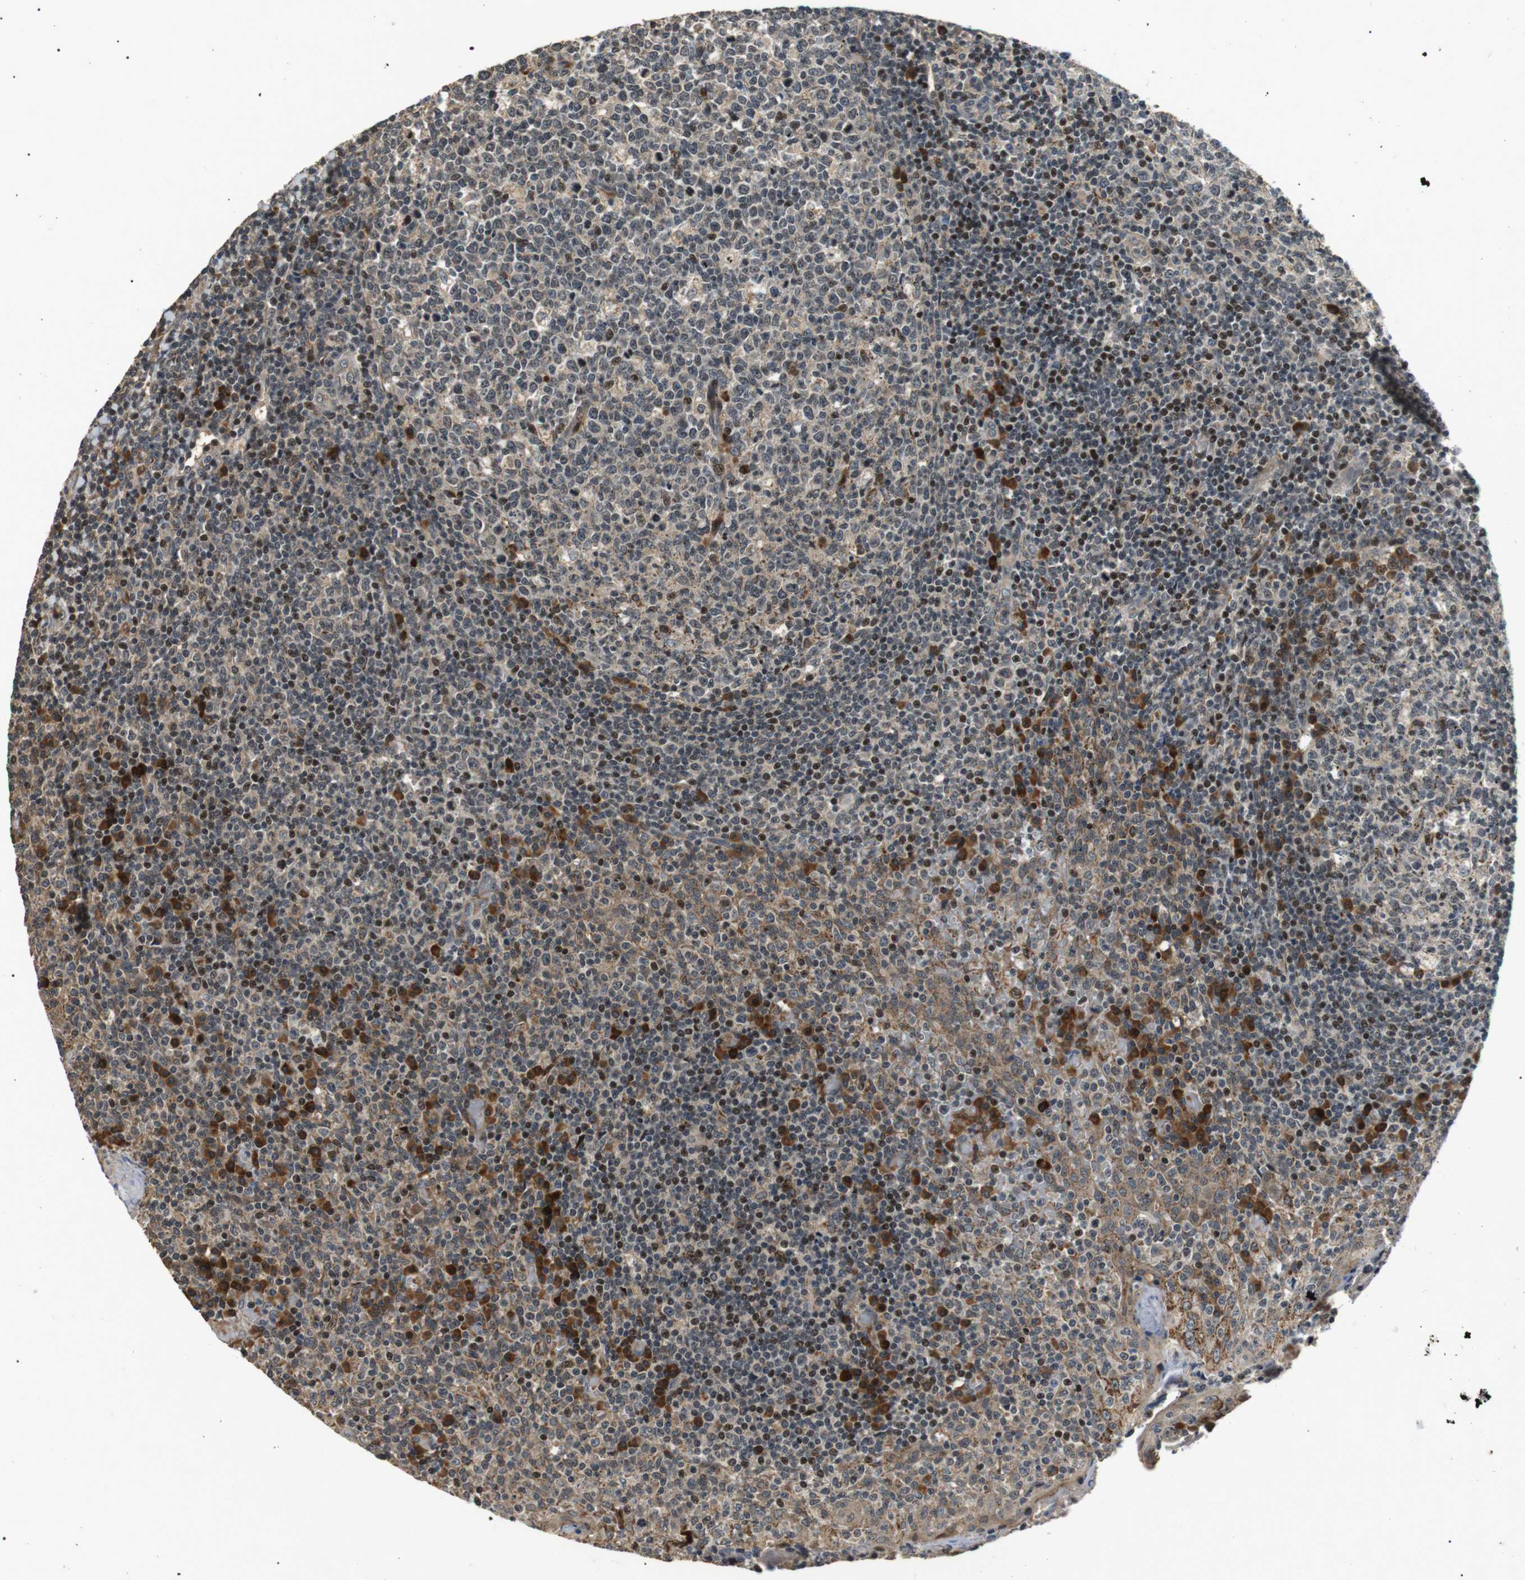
{"staining": {"intensity": "weak", "quantity": "25%-75%", "location": "cytoplasmic/membranous"}, "tissue": "tonsil", "cell_type": "Germinal center cells", "image_type": "normal", "snomed": [{"axis": "morphology", "description": "Normal tissue, NOS"}, {"axis": "topography", "description": "Tonsil"}], "caption": "Brown immunohistochemical staining in unremarkable human tonsil reveals weak cytoplasmic/membranous positivity in approximately 25%-75% of germinal center cells.", "gene": "HSPA13", "patient": {"sex": "female", "age": 19}}